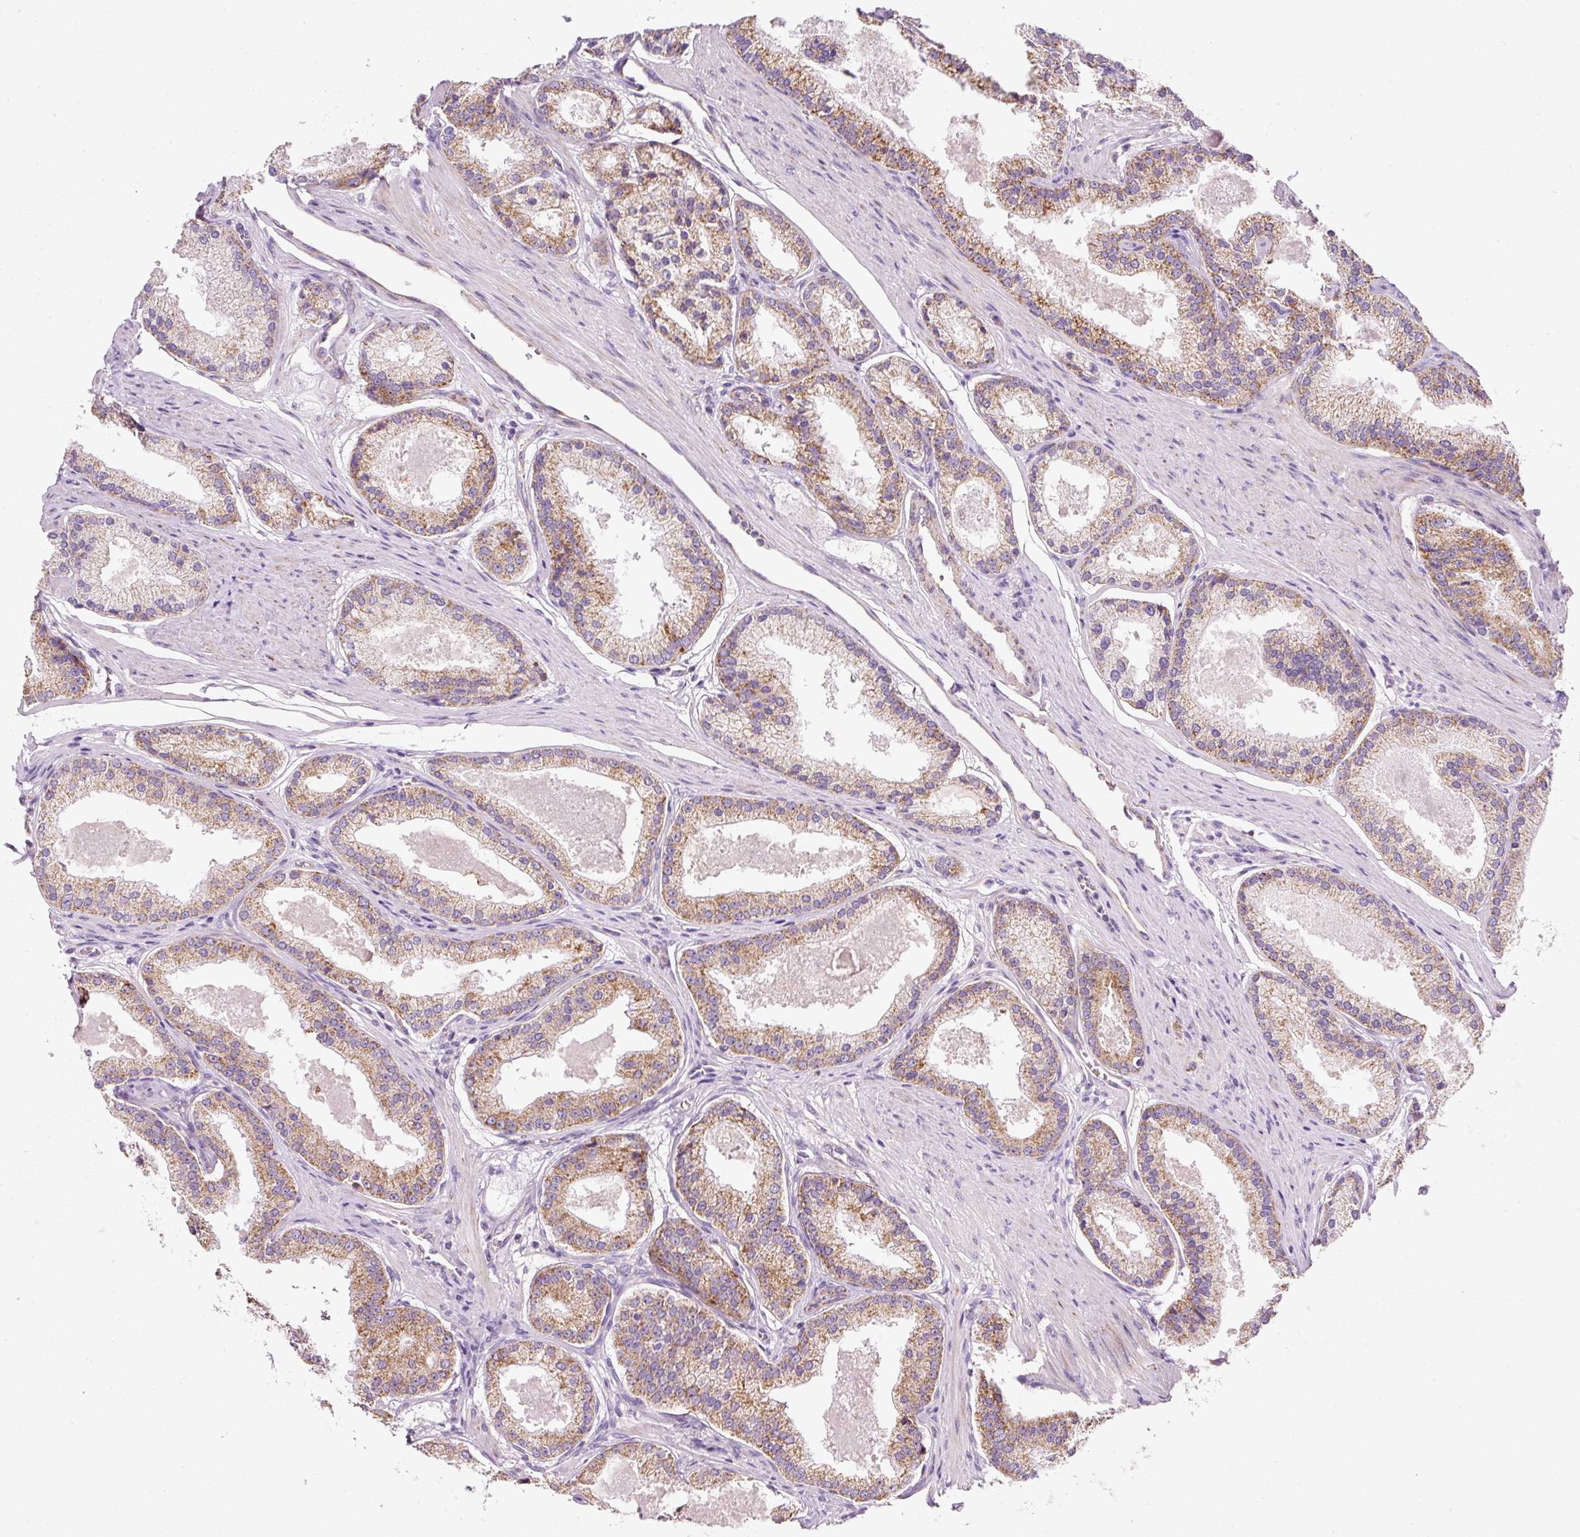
{"staining": {"intensity": "moderate", "quantity": "25%-75%", "location": "cytoplasmic/membranous"}, "tissue": "prostate cancer", "cell_type": "Tumor cells", "image_type": "cancer", "snomed": [{"axis": "morphology", "description": "Adenocarcinoma, Low grade"}, {"axis": "topography", "description": "Prostate"}], "caption": "A medium amount of moderate cytoplasmic/membranous expression is identified in approximately 25%-75% of tumor cells in low-grade adenocarcinoma (prostate) tissue. The staining is performed using DAB brown chromogen to label protein expression. The nuclei are counter-stained blue using hematoxylin.", "gene": "NDUFA1", "patient": {"sex": "male", "age": 59}}